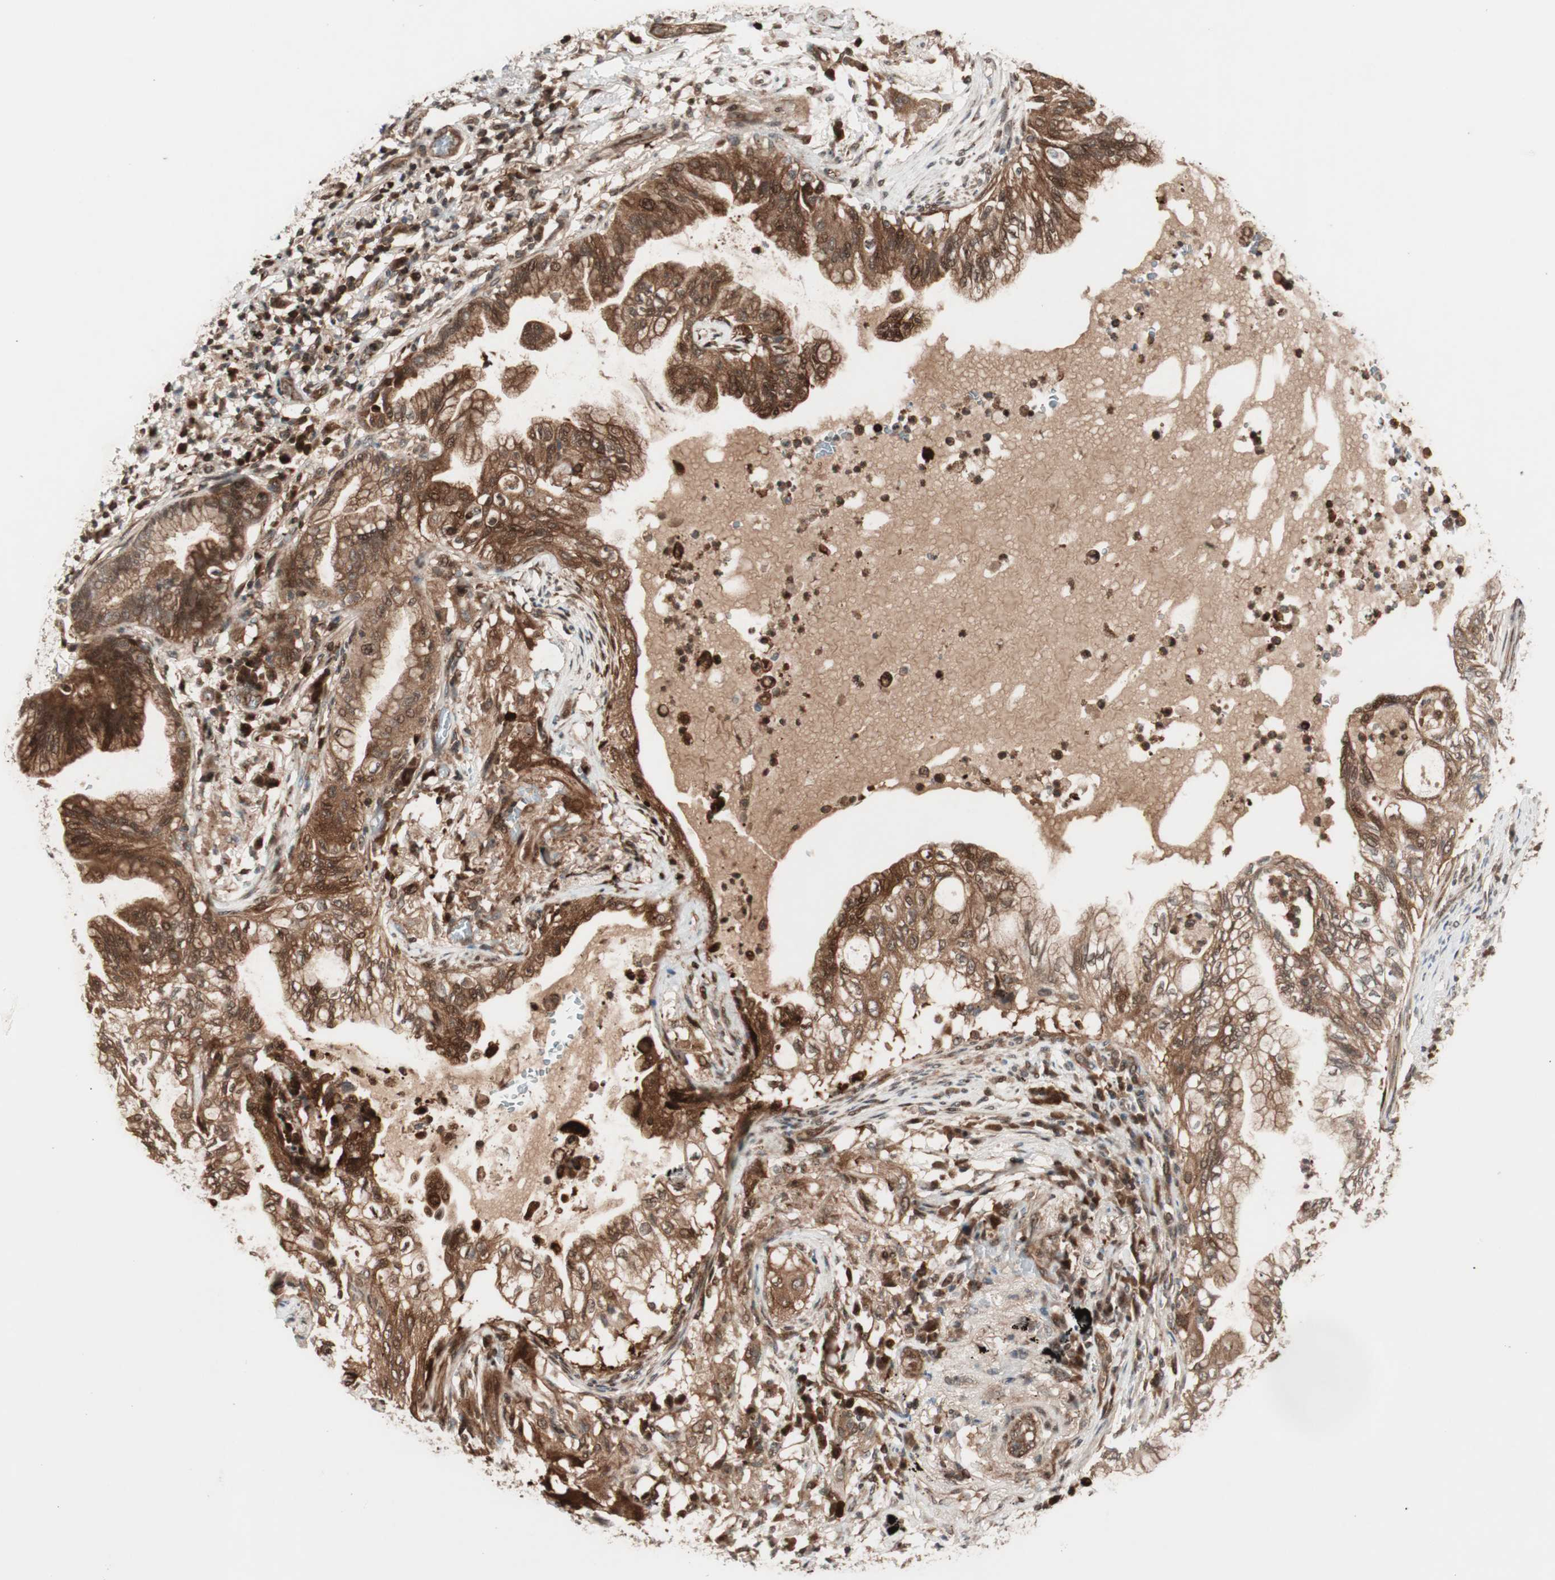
{"staining": {"intensity": "strong", "quantity": ">75%", "location": "cytoplasmic/membranous,nuclear"}, "tissue": "lung cancer", "cell_type": "Tumor cells", "image_type": "cancer", "snomed": [{"axis": "morphology", "description": "Adenocarcinoma, NOS"}, {"axis": "topography", "description": "Lung"}], "caption": "Lung adenocarcinoma stained with a brown dye displays strong cytoplasmic/membranous and nuclear positive positivity in about >75% of tumor cells.", "gene": "PRKG2", "patient": {"sex": "female", "age": 70}}